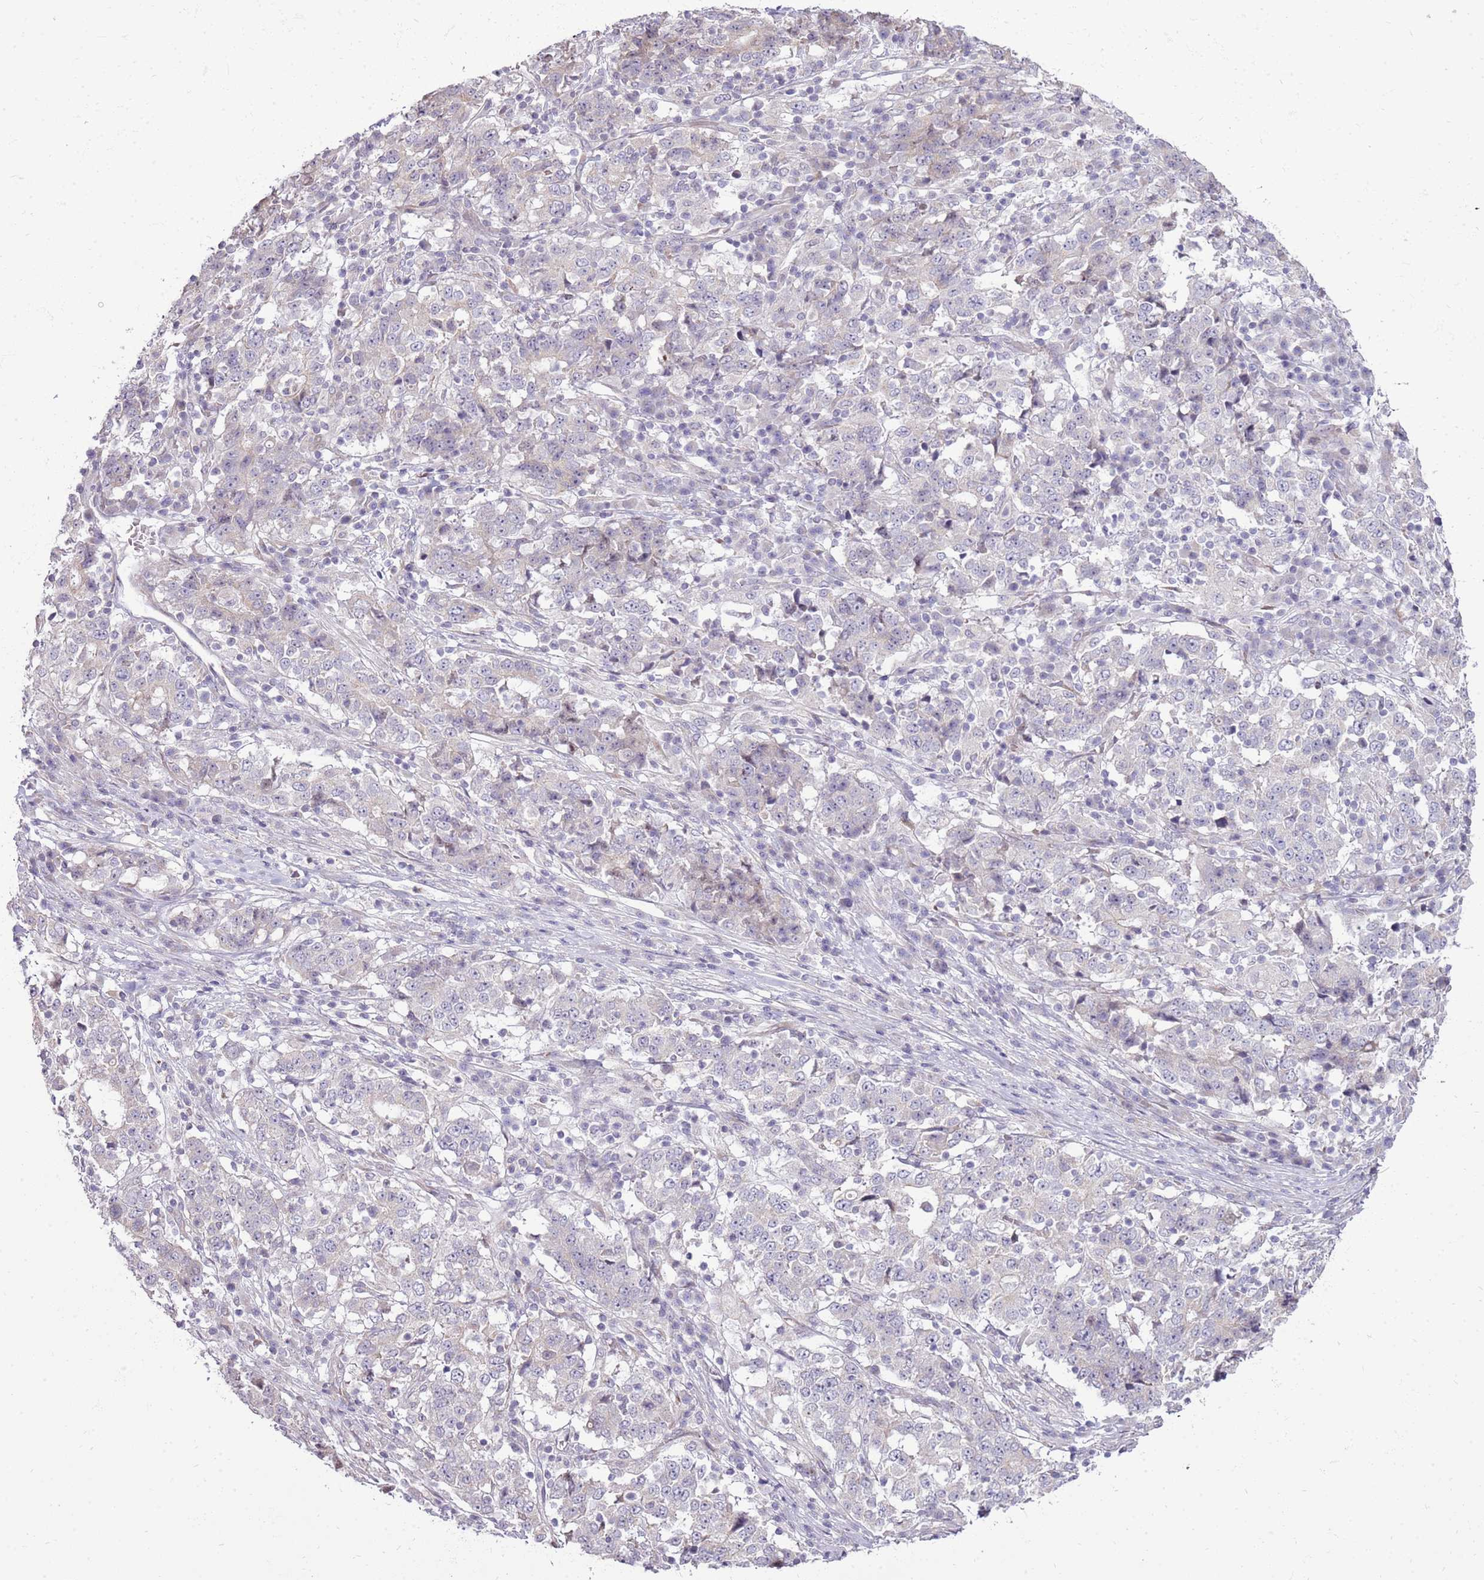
{"staining": {"intensity": "negative", "quantity": "none", "location": "none"}, "tissue": "stomach cancer", "cell_type": "Tumor cells", "image_type": "cancer", "snomed": [{"axis": "morphology", "description": "Adenocarcinoma, NOS"}, {"axis": "topography", "description": "Stomach"}], "caption": "The histopathology image reveals no staining of tumor cells in stomach cancer.", "gene": "UGGT2", "patient": {"sex": "male", "age": 59}}